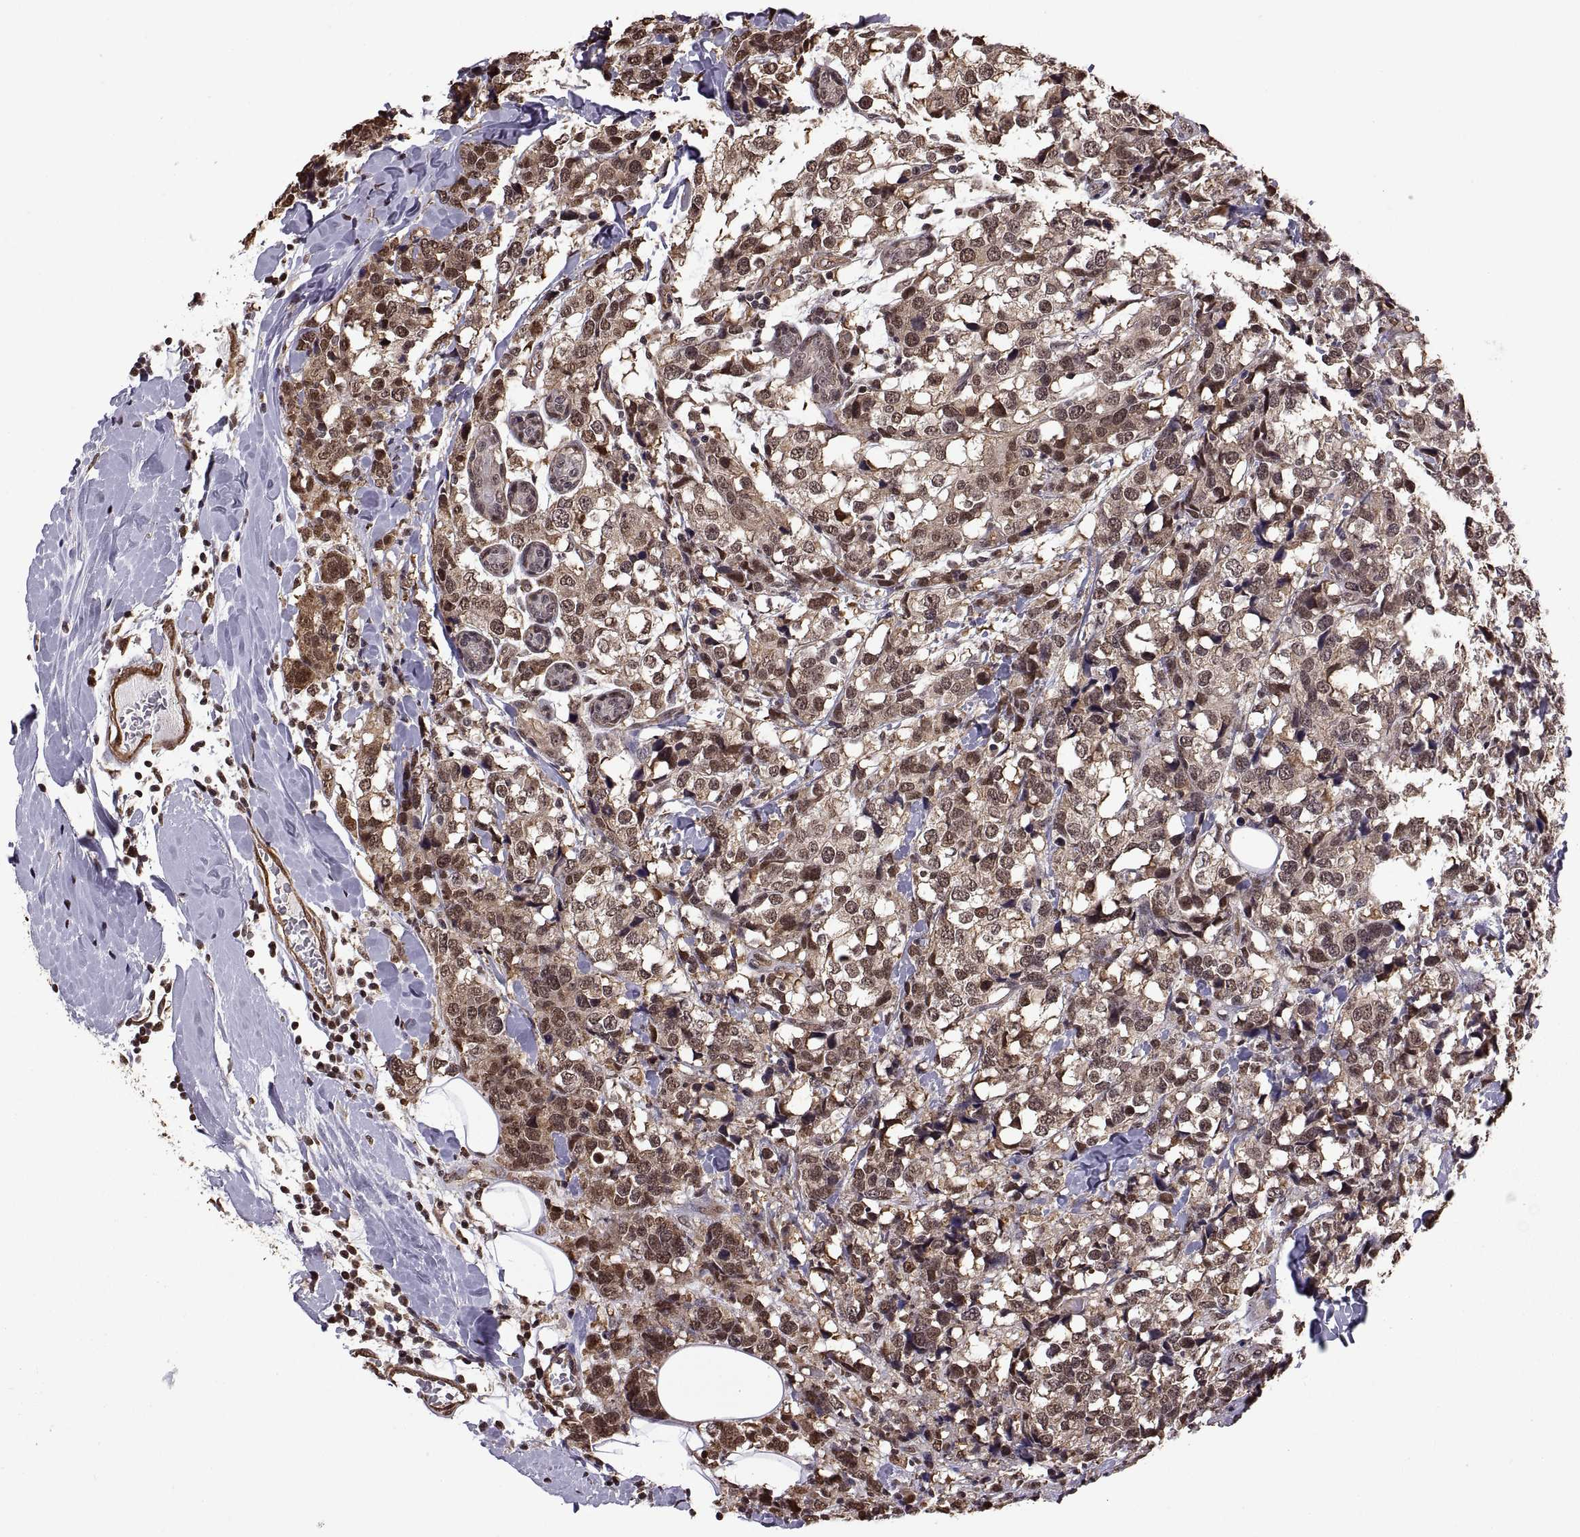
{"staining": {"intensity": "moderate", "quantity": ">75%", "location": "cytoplasmic/membranous,nuclear"}, "tissue": "breast cancer", "cell_type": "Tumor cells", "image_type": "cancer", "snomed": [{"axis": "morphology", "description": "Lobular carcinoma"}, {"axis": "topography", "description": "Breast"}], "caption": "Human breast lobular carcinoma stained with a brown dye shows moderate cytoplasmic/membranous and nuclear positive expression in about >75% of tumor cells.", "gene": "ARRB1", "patient": {"sex": "female", "age": 59}}